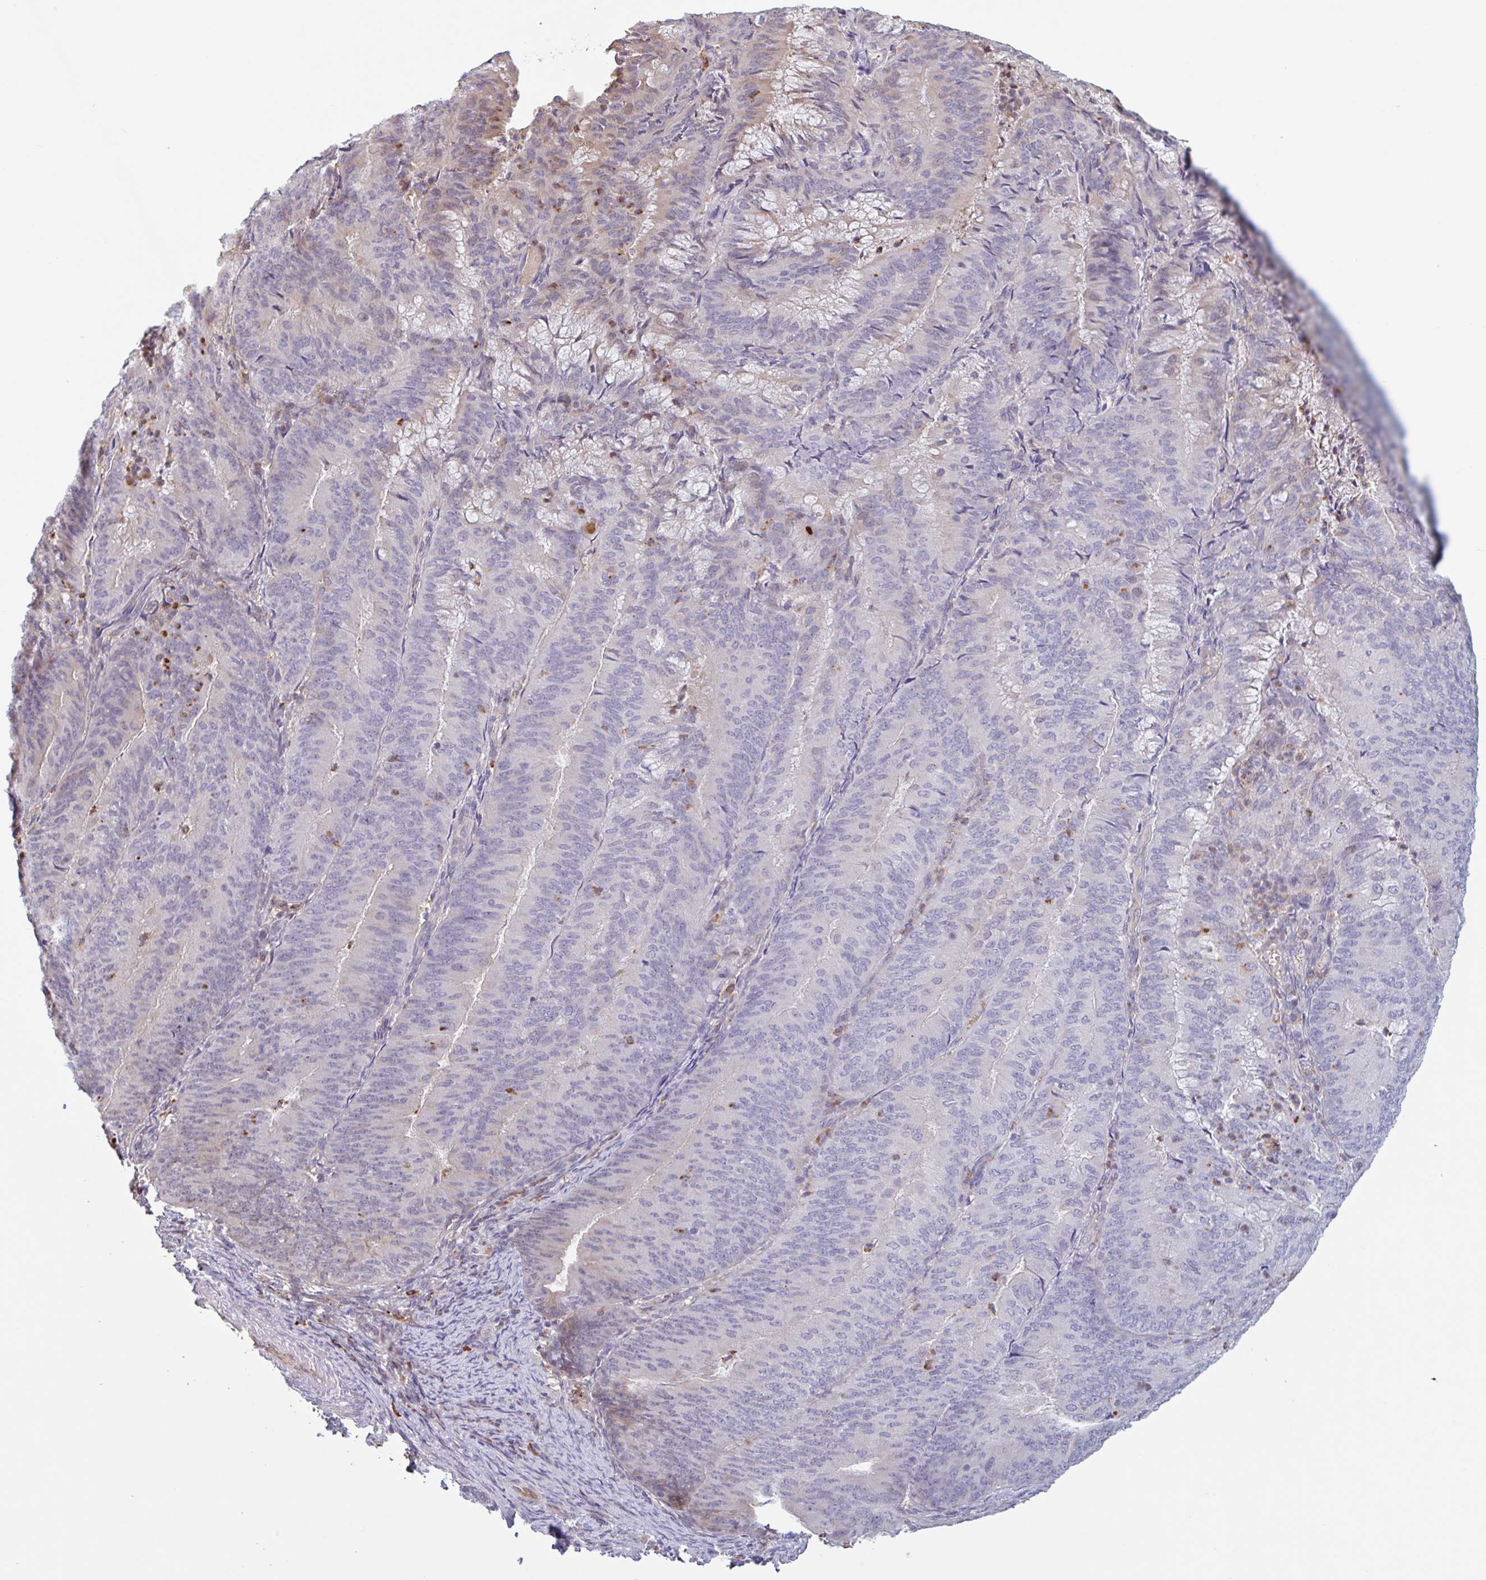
{"staining": {"intensity": "negative", "quantity": "none", "location": "none"}, "tissue": "endometrial cancer", "cell_type": "Tumor cells", "image_type": "cancer", "snomed": [{"axis": "morphology", "description": "Adenocarcinoma, NOS"}, {"axis": "topography", "description": "Endometrium"}], "caption": "This is a photomicrograph of immunohistochemistry staining of endometrial adenocarcinoma, which shows no positivity in tumor cells.", "gene": "TAF1D", "patient": {"sex": "female", "age": 57}}